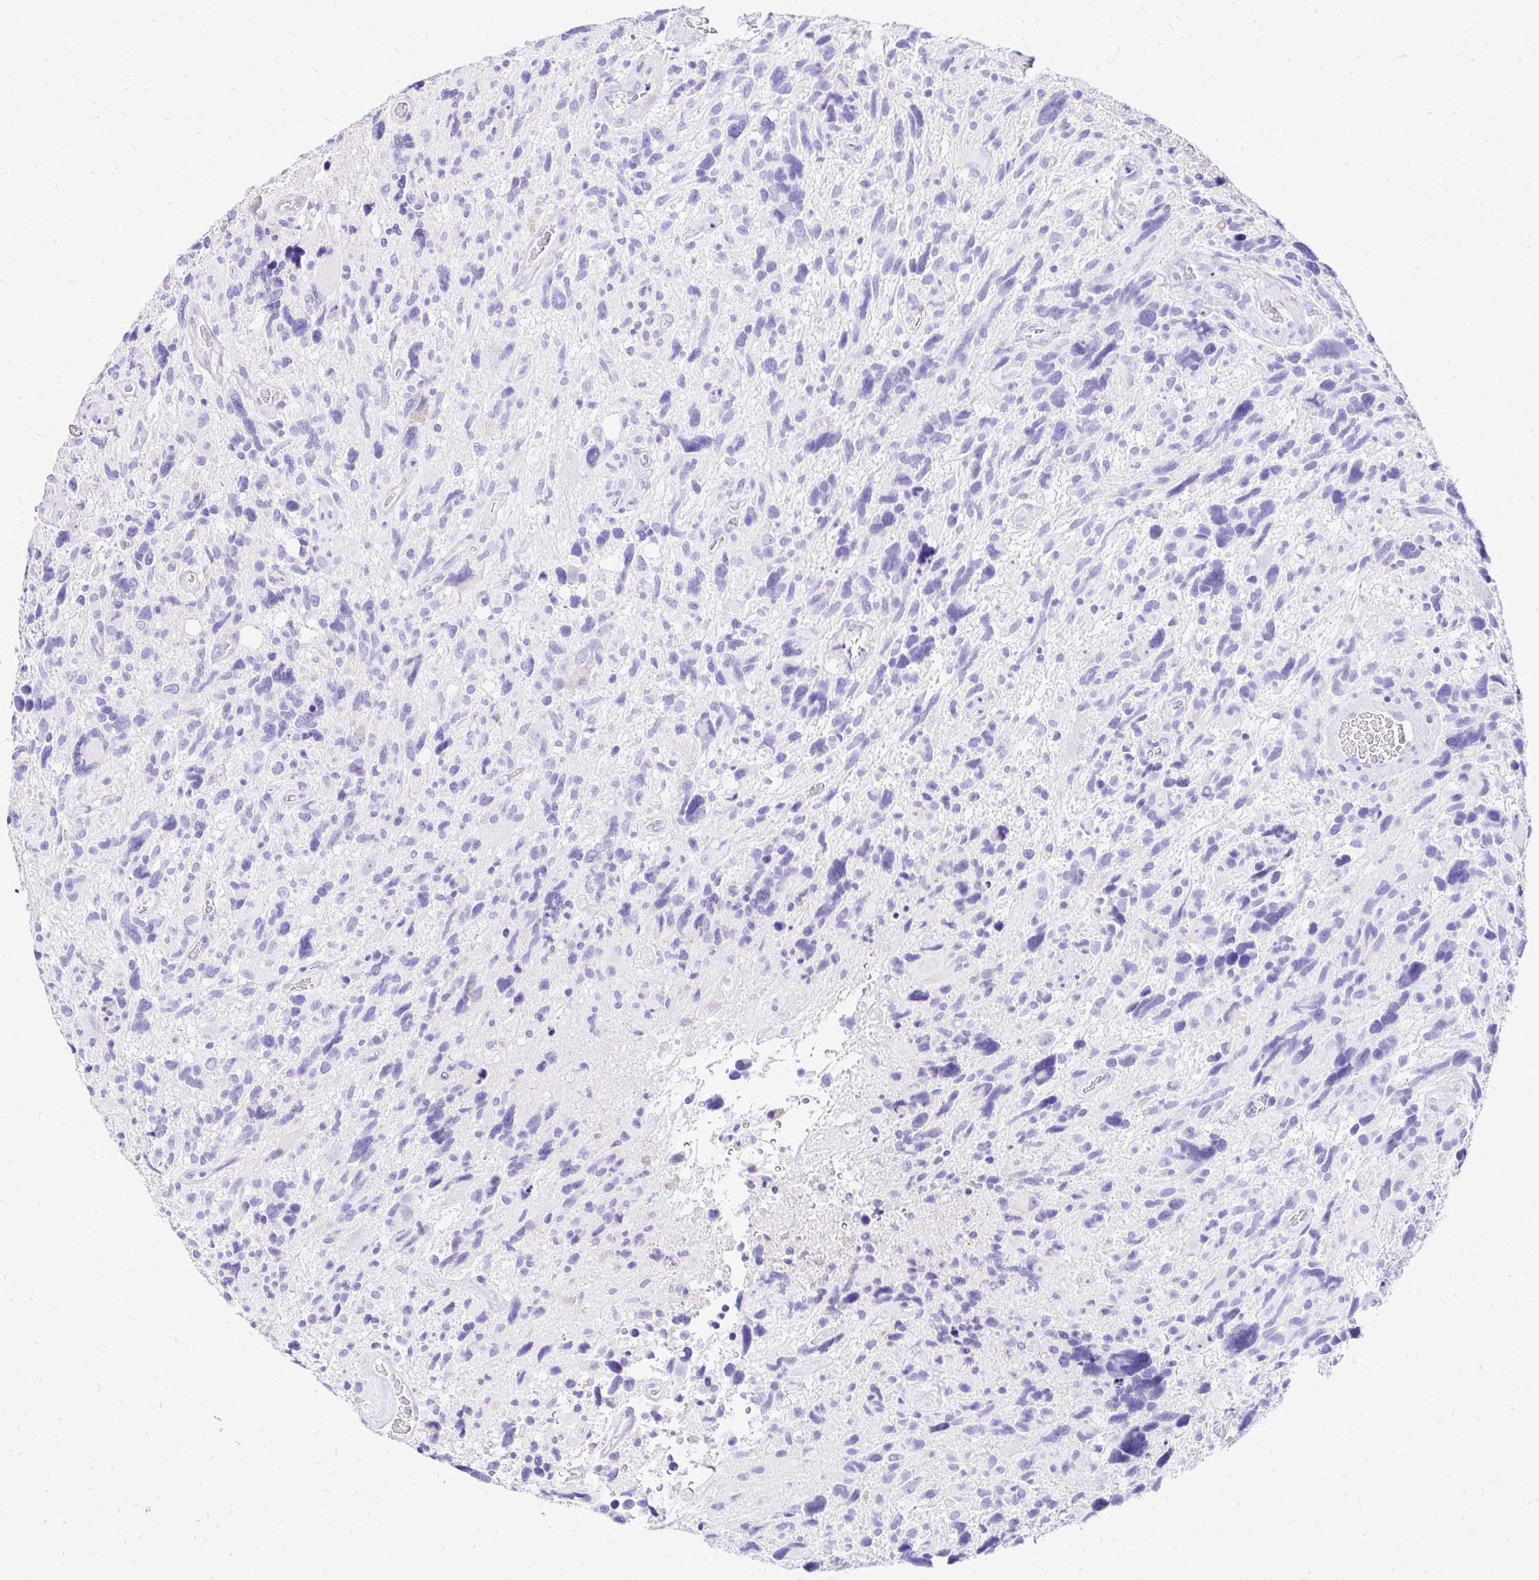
{"staining": {"intensity": "negative", "quantity": "none", "location": "none"}, "tissue": "glioma", "cell_type": "Tumor cells", "image_type": "cancer", "snomed": [{"axis": "morphology", "description": "Glioma, malignant, High grade"}, {"axis": "topography", "description": "Brain"}], "caption": "Protein analysis of malignant glioma (high-grade) demonstrates no significant staining in tumor cells.", "gene": "S100G", "patient": {"sex": "male", "age": 49}}